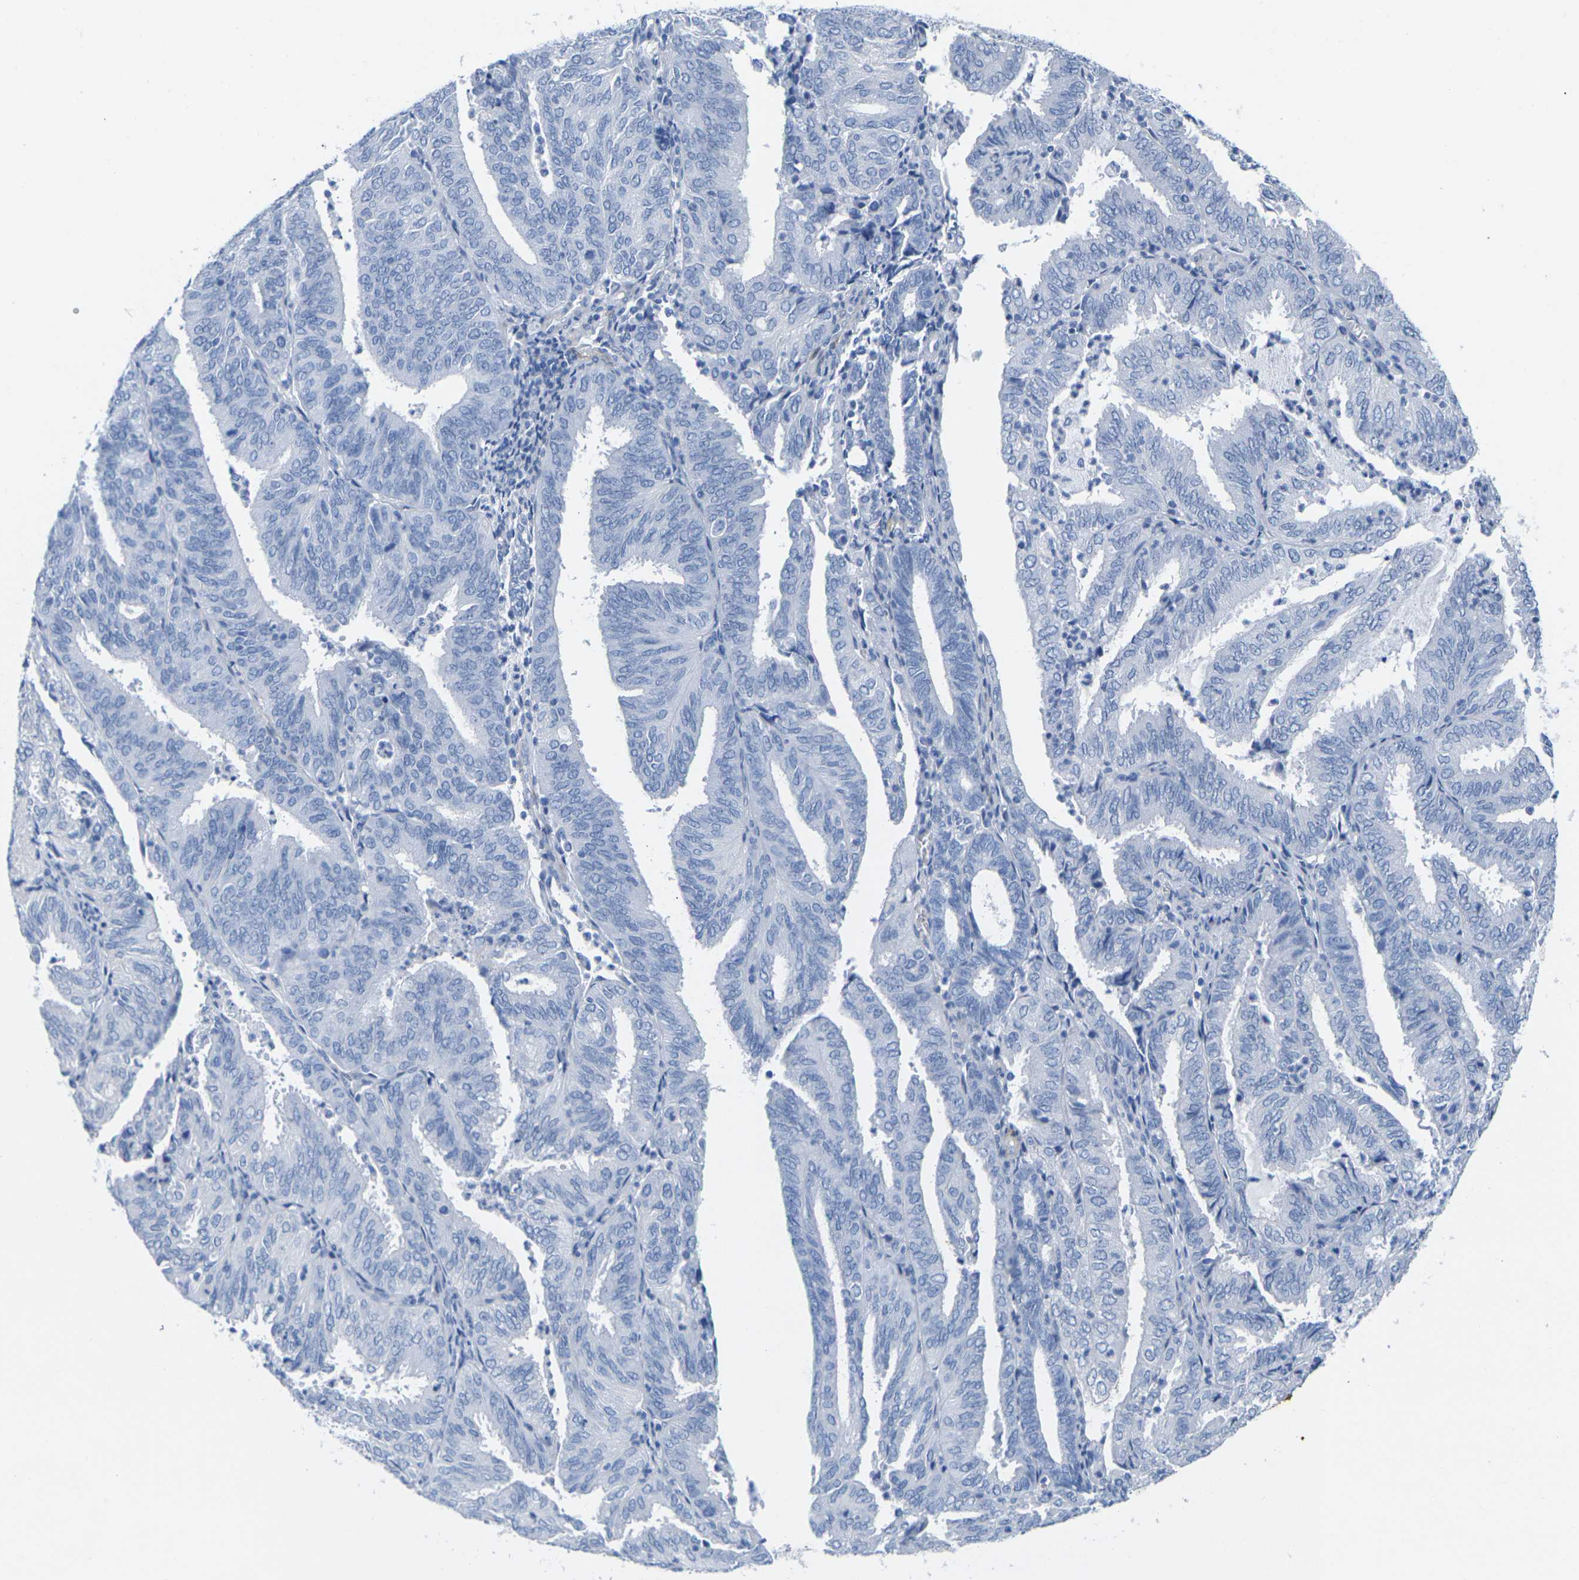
{"staining": {"intensity": "negative", "quantity": "none", "location": "none"}, "tissue": "endometrial cancer", "cell_type": "Tumor cells", "image_type": "cancer", "snomed": [{"axis": "morphology", "description": "Adenocarcinoma, NOS"}, {"axis": "topography", "description": "Uterus"}], "caption": "DAB (3,3'-diaminobenzidine) immunohistochemical staining of human endometrial cancer (adenocarcinoma) exhibits no significant expression in tumor cells.", "gene": "CNN1", "patient": {"sex": "female", "age": 60}}